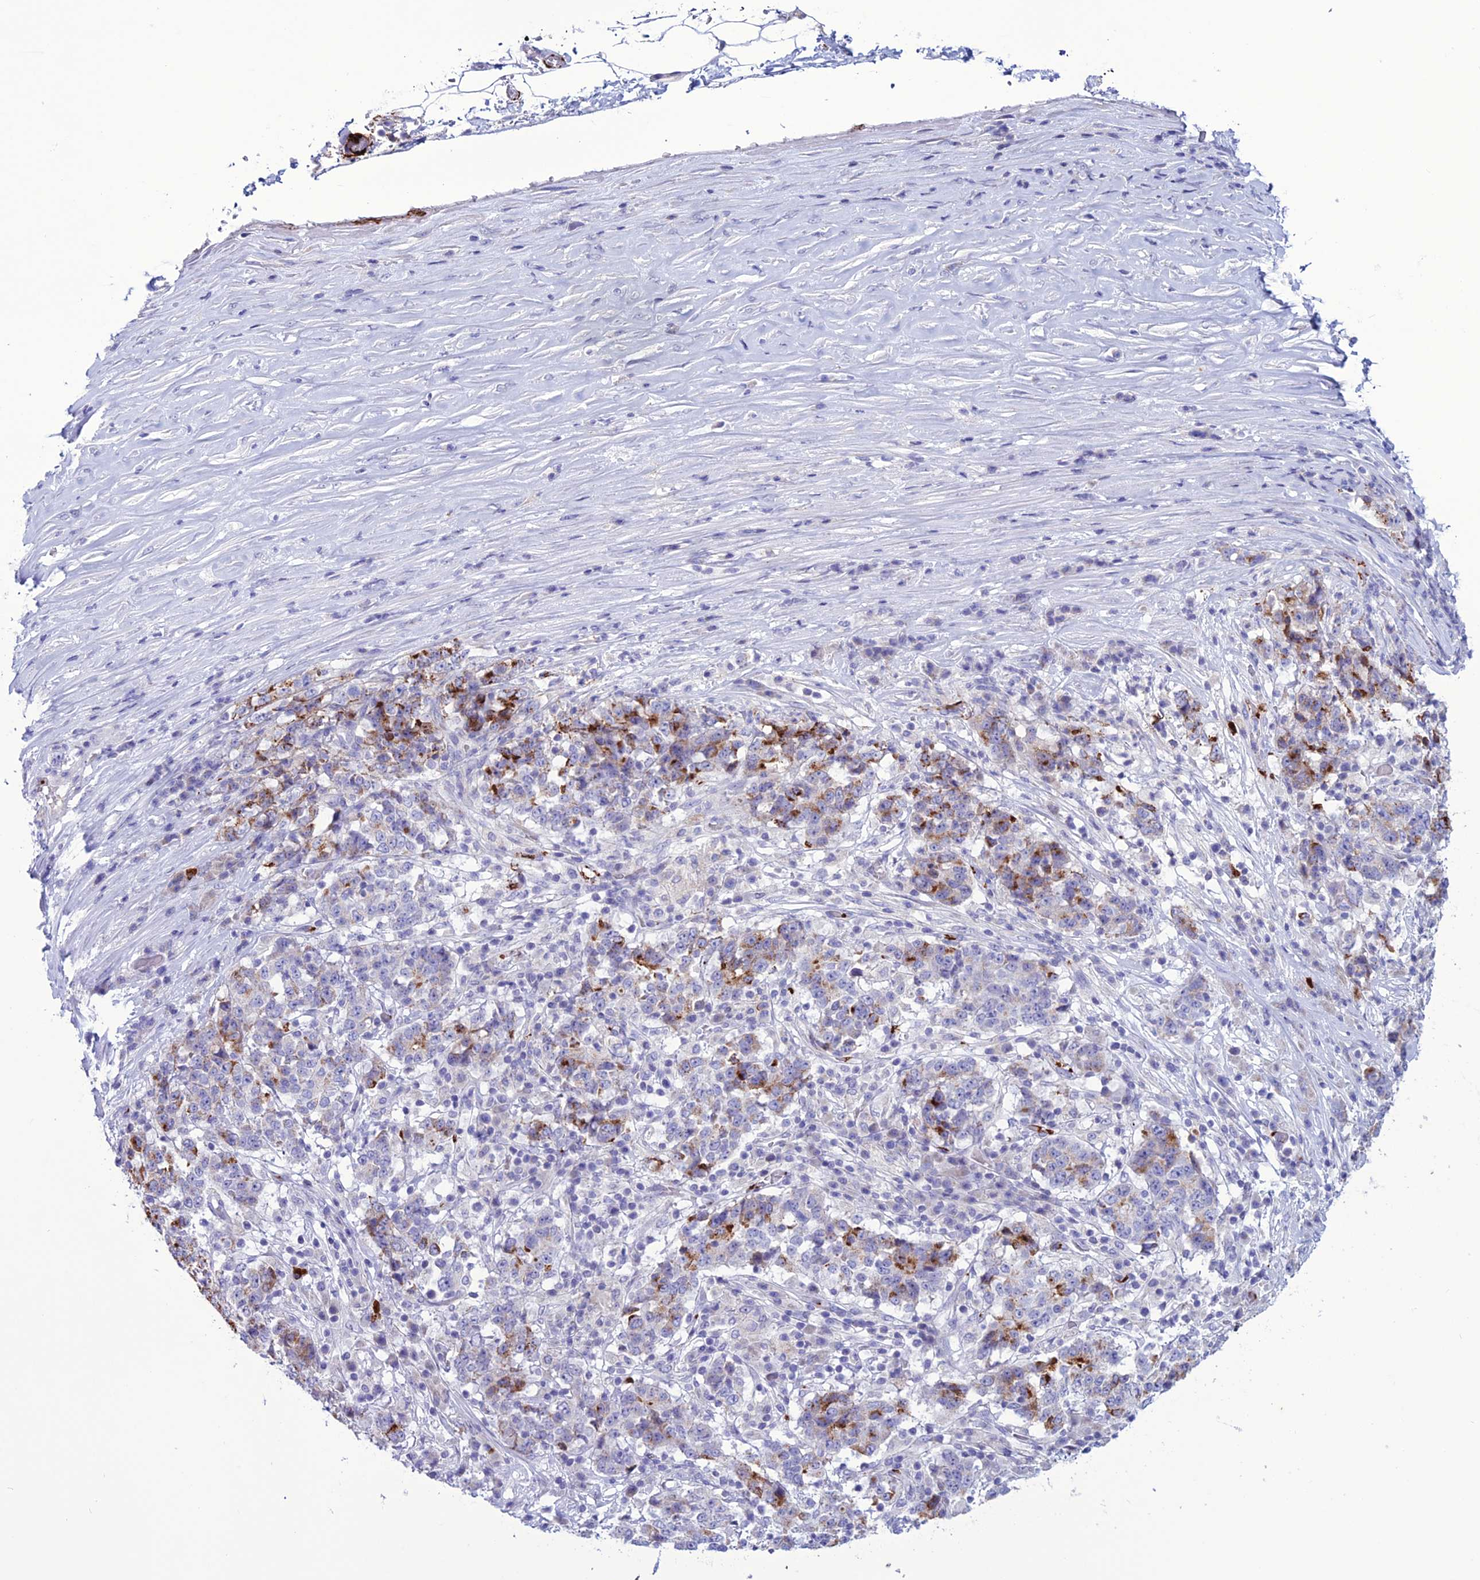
{"staining": {"intensity": "strong", "quantity": "<25%", "location": "cytoplasmic/membranous"}, "tissue": "stomach cancer", "cell_type": "Tumor cells", "image_type": "cancer", "snomed": [{"axis": "morphology", "description": "Adenocarcinoma, NOS"}, {"axis": "topography", "description": "Stomach"}], "caption": "Adenocarcinoma (stomach) tissue exhibits strong cytoplasmic/membranous expression in approximately <25% of tumor cells, visualized by immunohistochemistry. The protein of interest is stained brown, and the nuclei are stained in blue (DAB (3,3'-diaminobenzidine) IHC with brightfield microscopy, high magnification).", "gene": "C21orf140", "patient": {"sex": "male", "age": 59}}